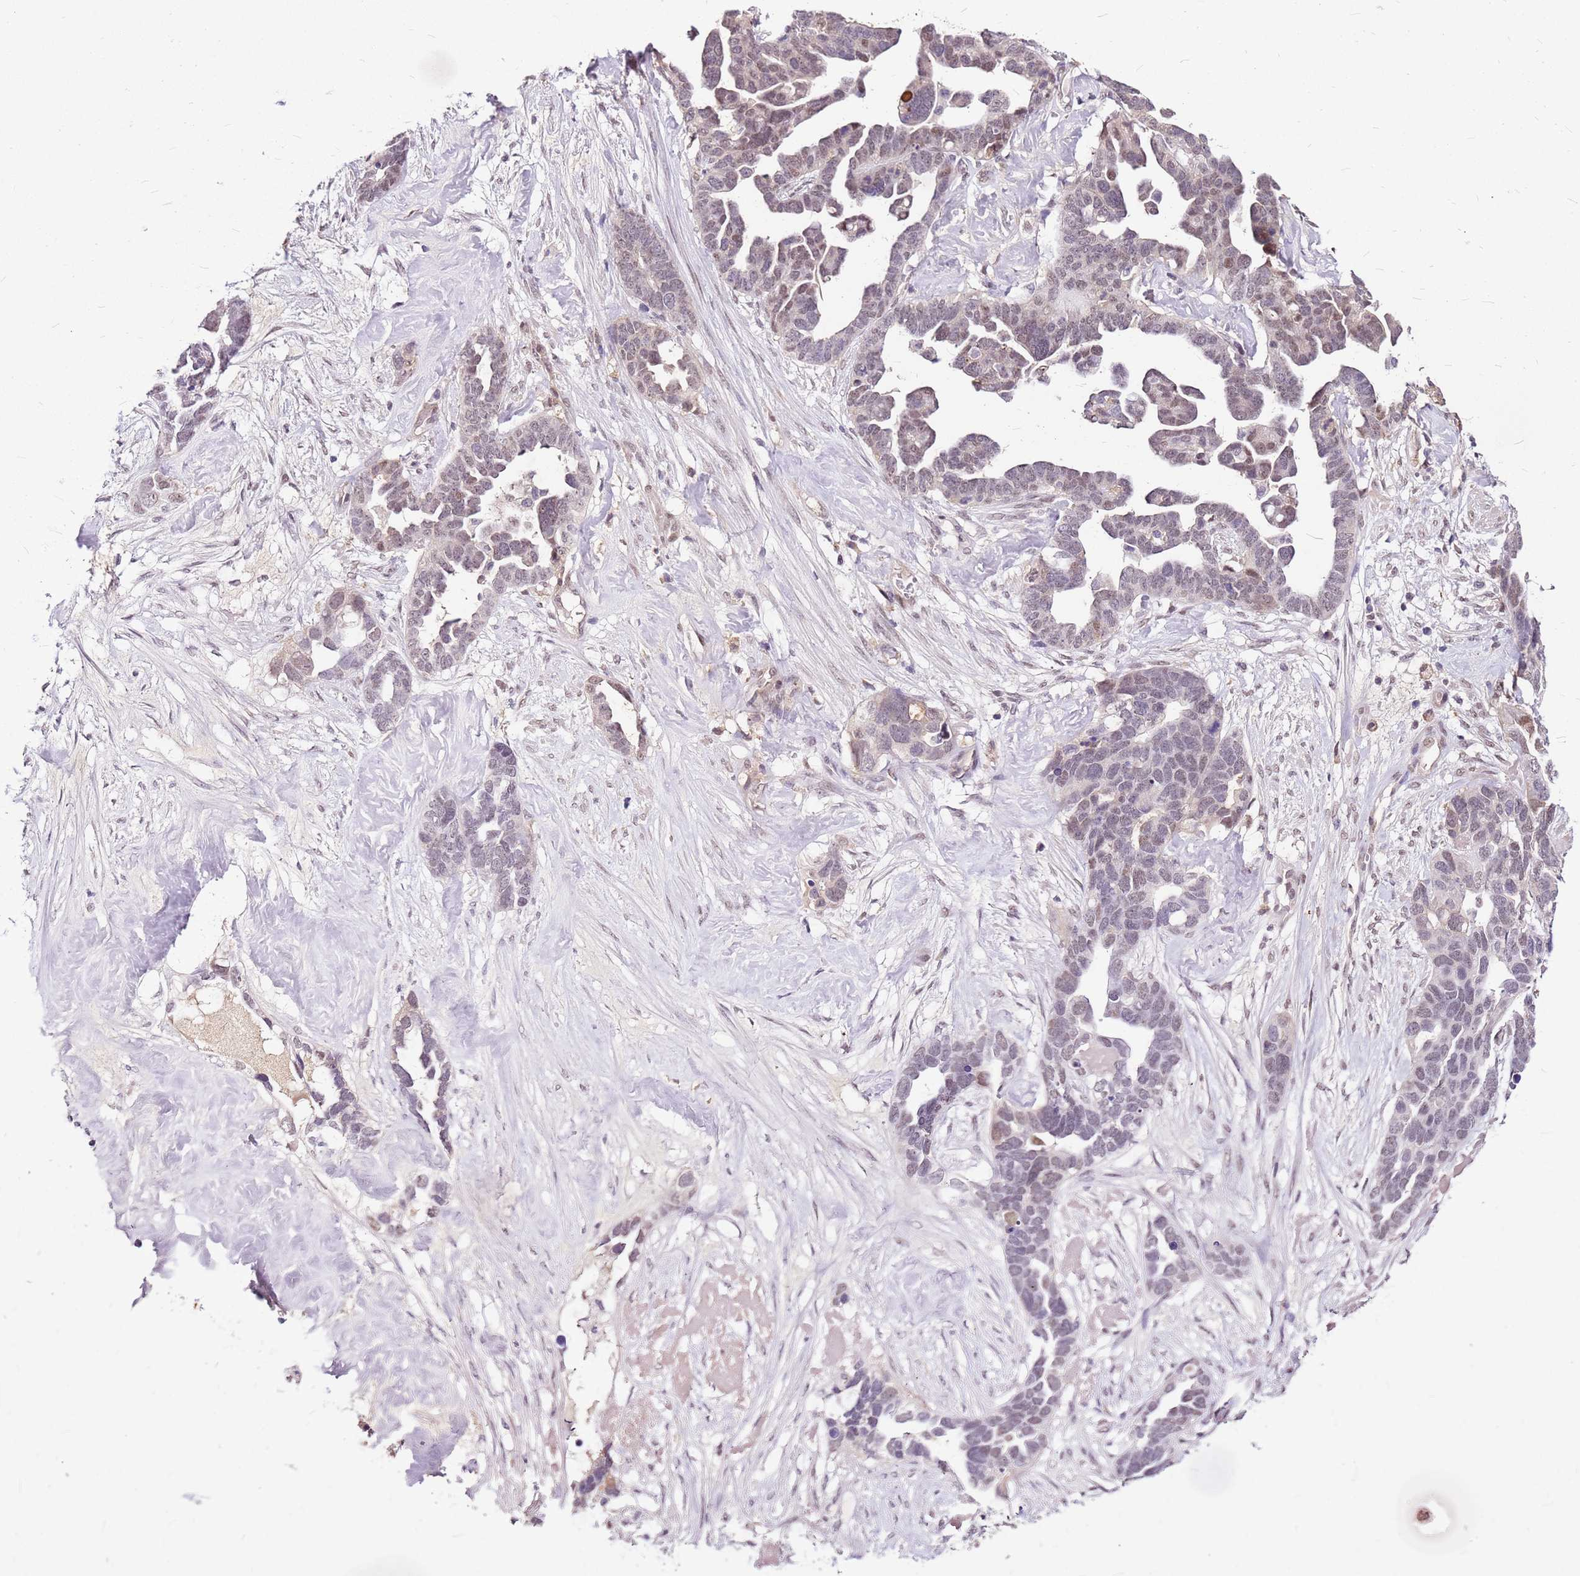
{"staining": {"intensity": "moderate", "quantity": "<25%", "location": "nuclear"}, "tissue": "ovarian cancer", "cell_type": "Tumor cells", "image_type": "cancer", "snomed": [{"axis": "morphology", "description": "Cystadenocarcinoma, serous, NOS"}, {"axis": "topography", "description": "Ovary"}], "caption": "This is a histology image of immunohistochemistry staining of serous cystadenocarcinoma (ovarian), which shows moderate positivity in the nuclear of tumor cells.", "gene": "ALDH1A3", "patient": {"sex": "female", "age": 54}}